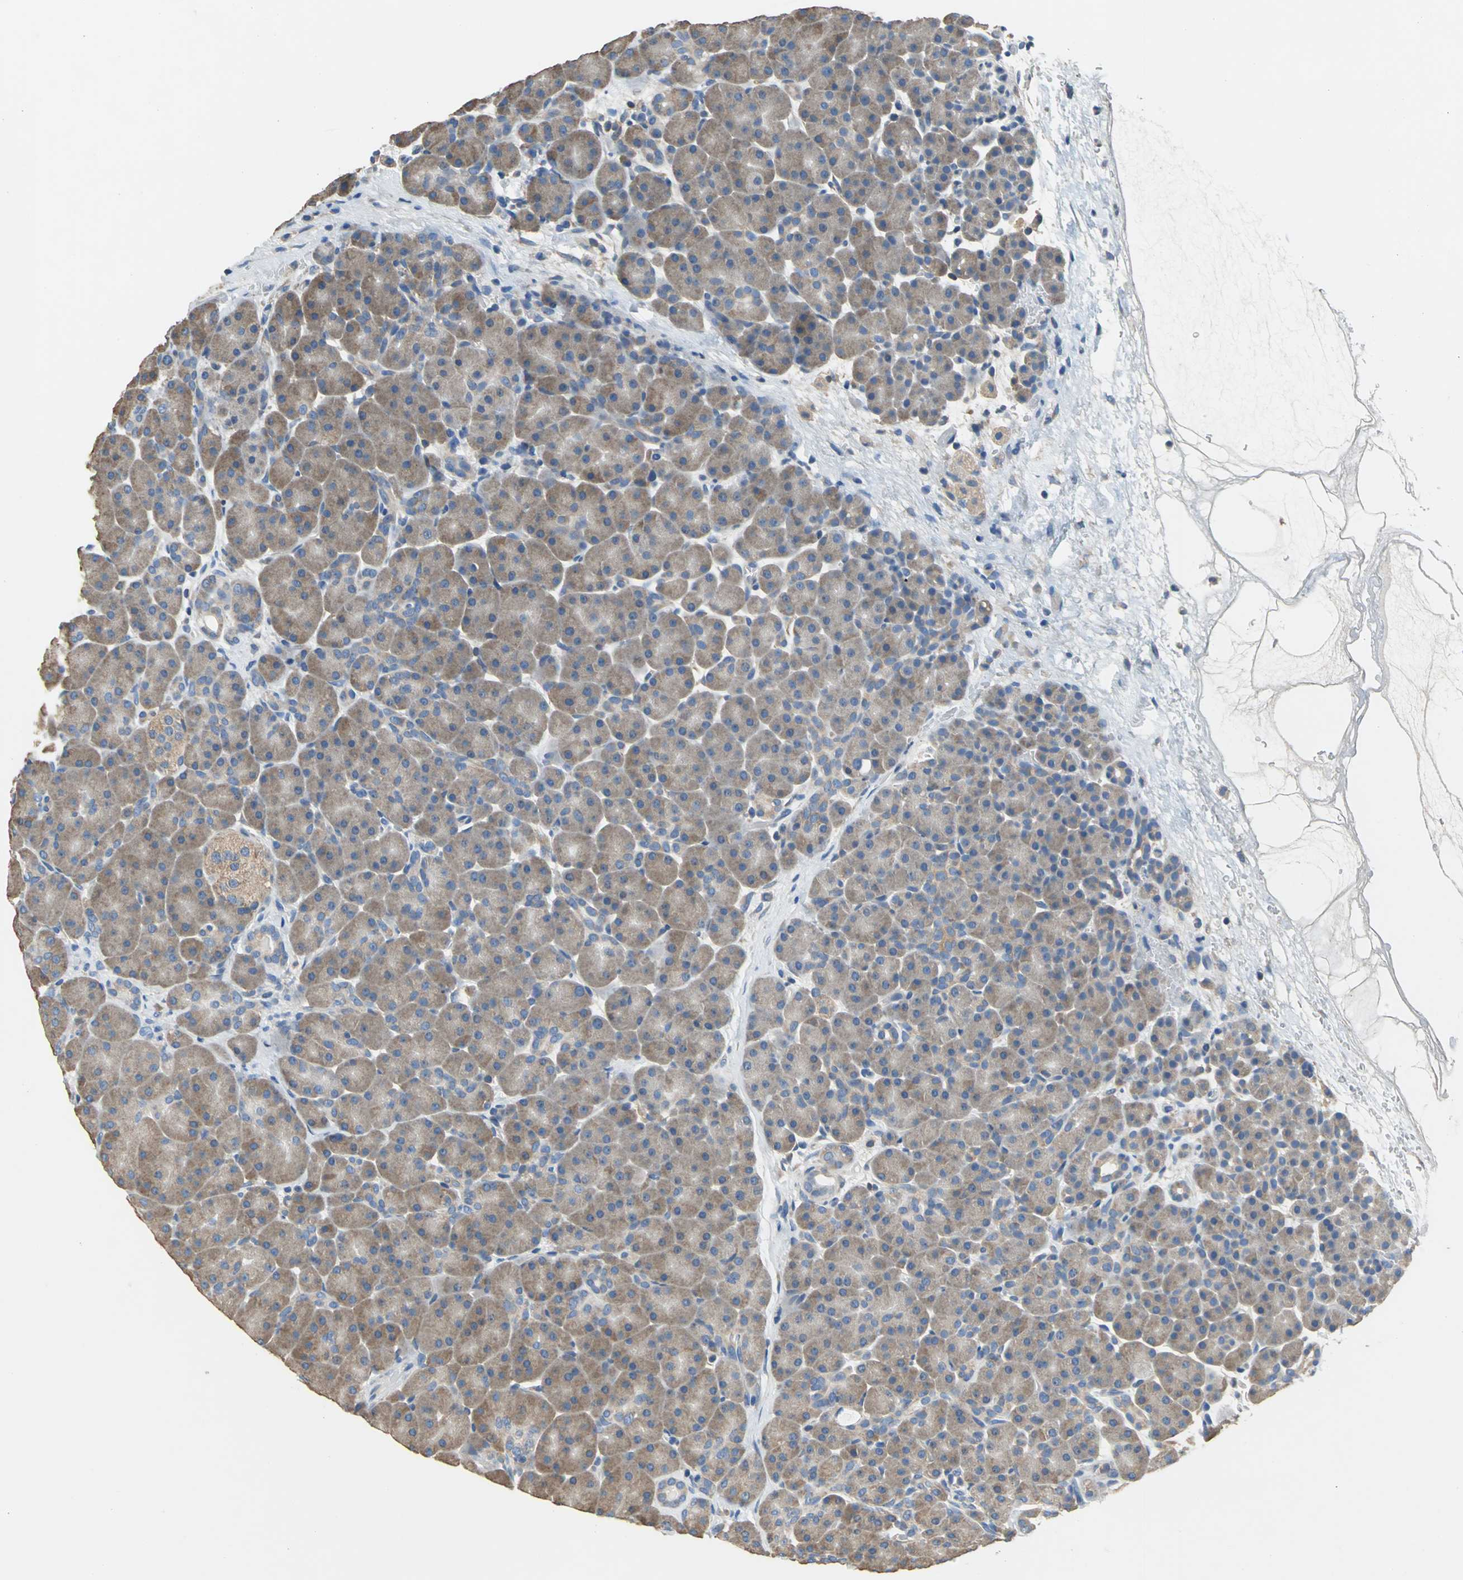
{"staining": {"intensity": "moderate", "quantity": ">75%", "location": "cytoplasmic/membranous"}, "tissue": "pancreas", "cell_type": "Exocrine glandular cells", "image_type": "normal", "snomed": [{"axis": "morphology", "description": "Normal tissue, NOS"}, {"axis": "topography", "description": "Pancreas"}], "caption": "Brown immunohistochemical staining in benign human pancreas exhibits moderate cytoplasmic/membranous expression in about >75% of exocrine glandular cells.", "gene": "PRKCA", "patient": {"sex": "male", "age": 66}}